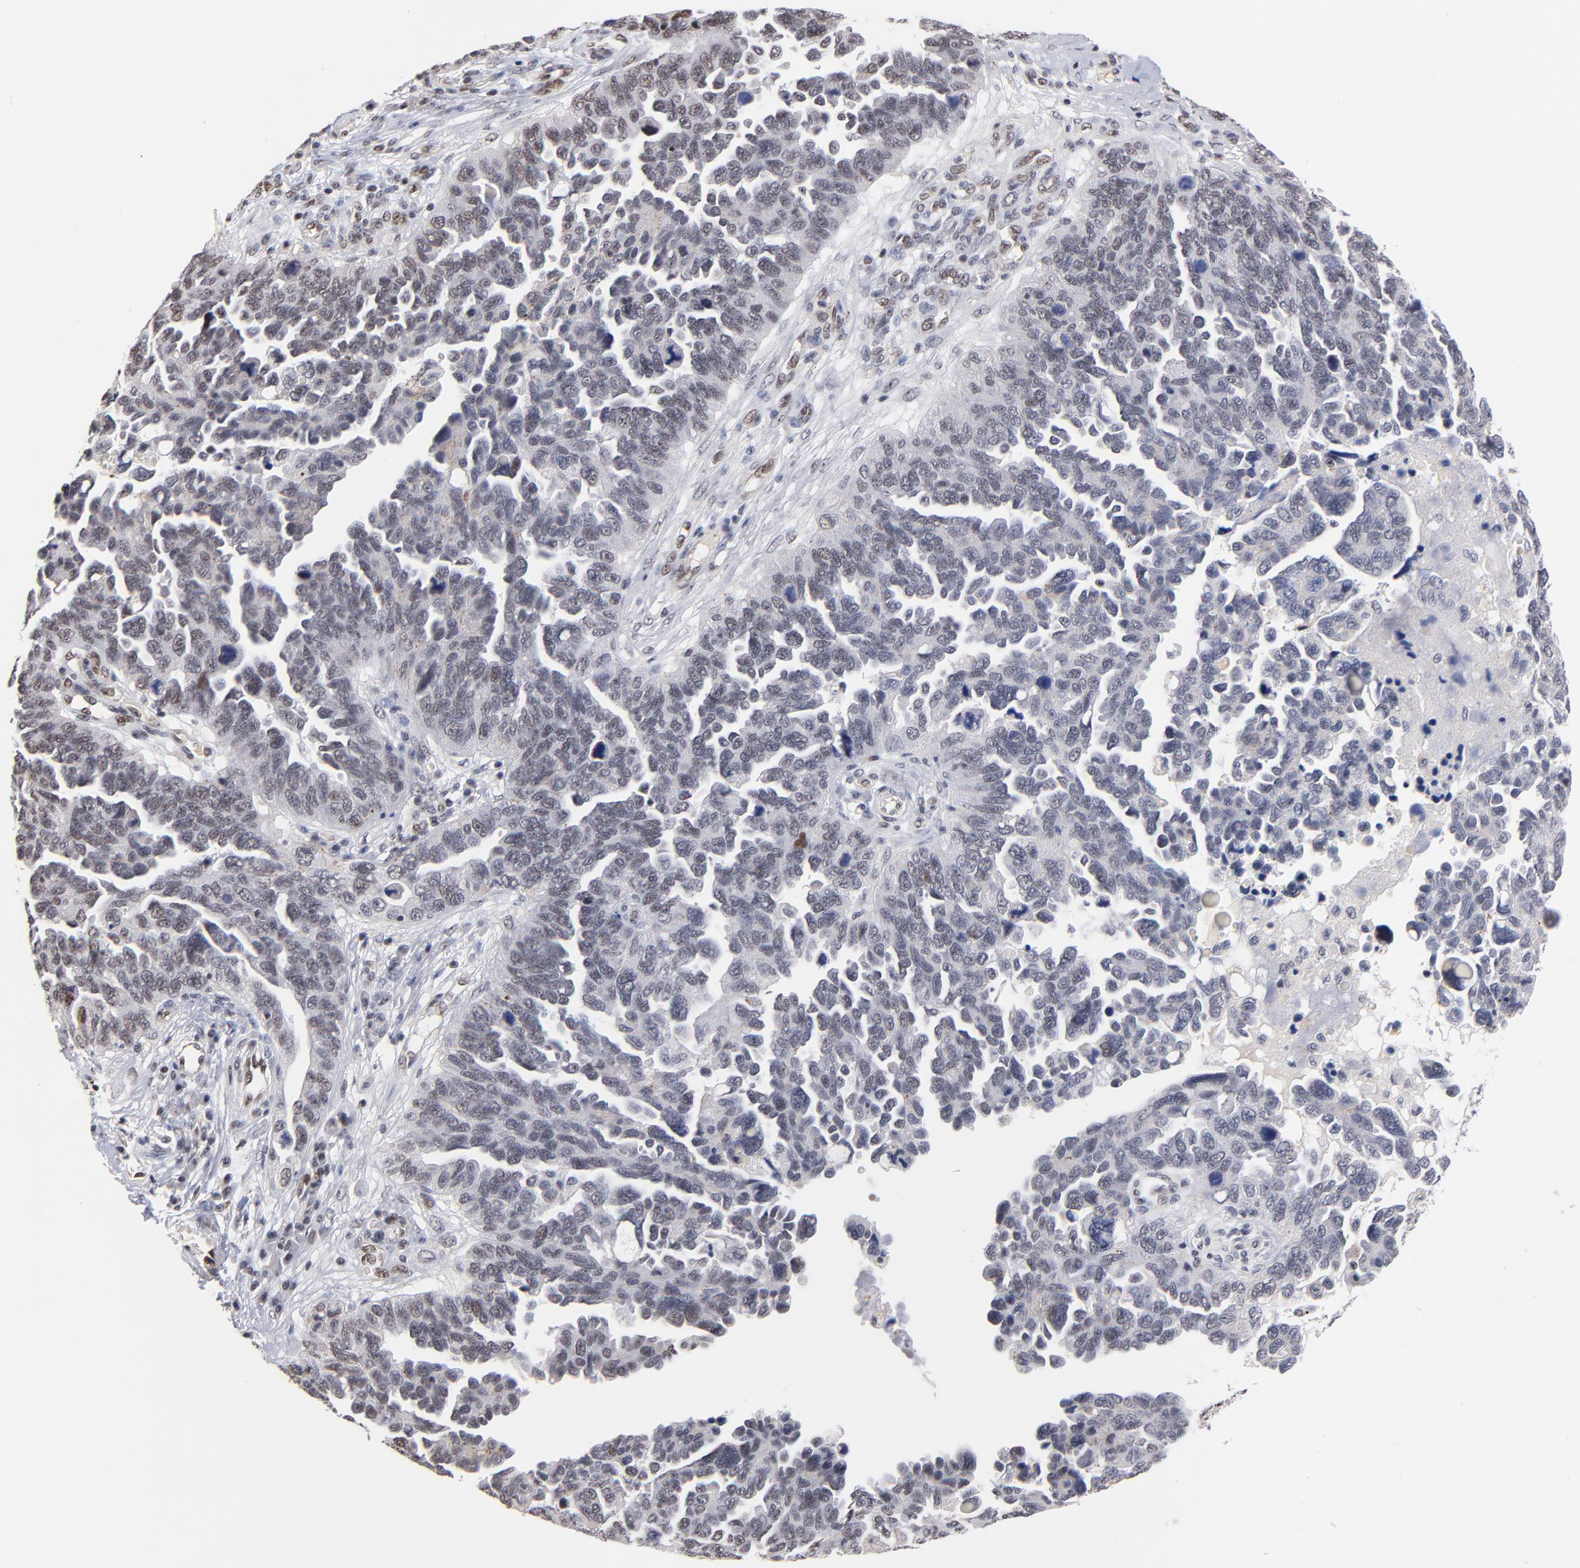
{"staining": {"intensity": "weak", "quantity": "<25%", "location": "nuclear"}, "tissue": "ovarian cancer", "cell_type": "Tumor cells", "image_type": "cancer", "snomed": [{"axis": "morphology", "description": "Cystadenocarcinoma, serous, NOS"}, {"axis": "topography", "description": "Ovary"}], "caption": "Immunohistochemistry photomicrograph of ovarian serous cystadenocarcinoma stained for a protein (brown), which demonstrates no staining in tumor cells. (DAB immunohistochemistry, high magnification).", "gene": "GABPA", "patient": {"sex": "female", "age": 64}}